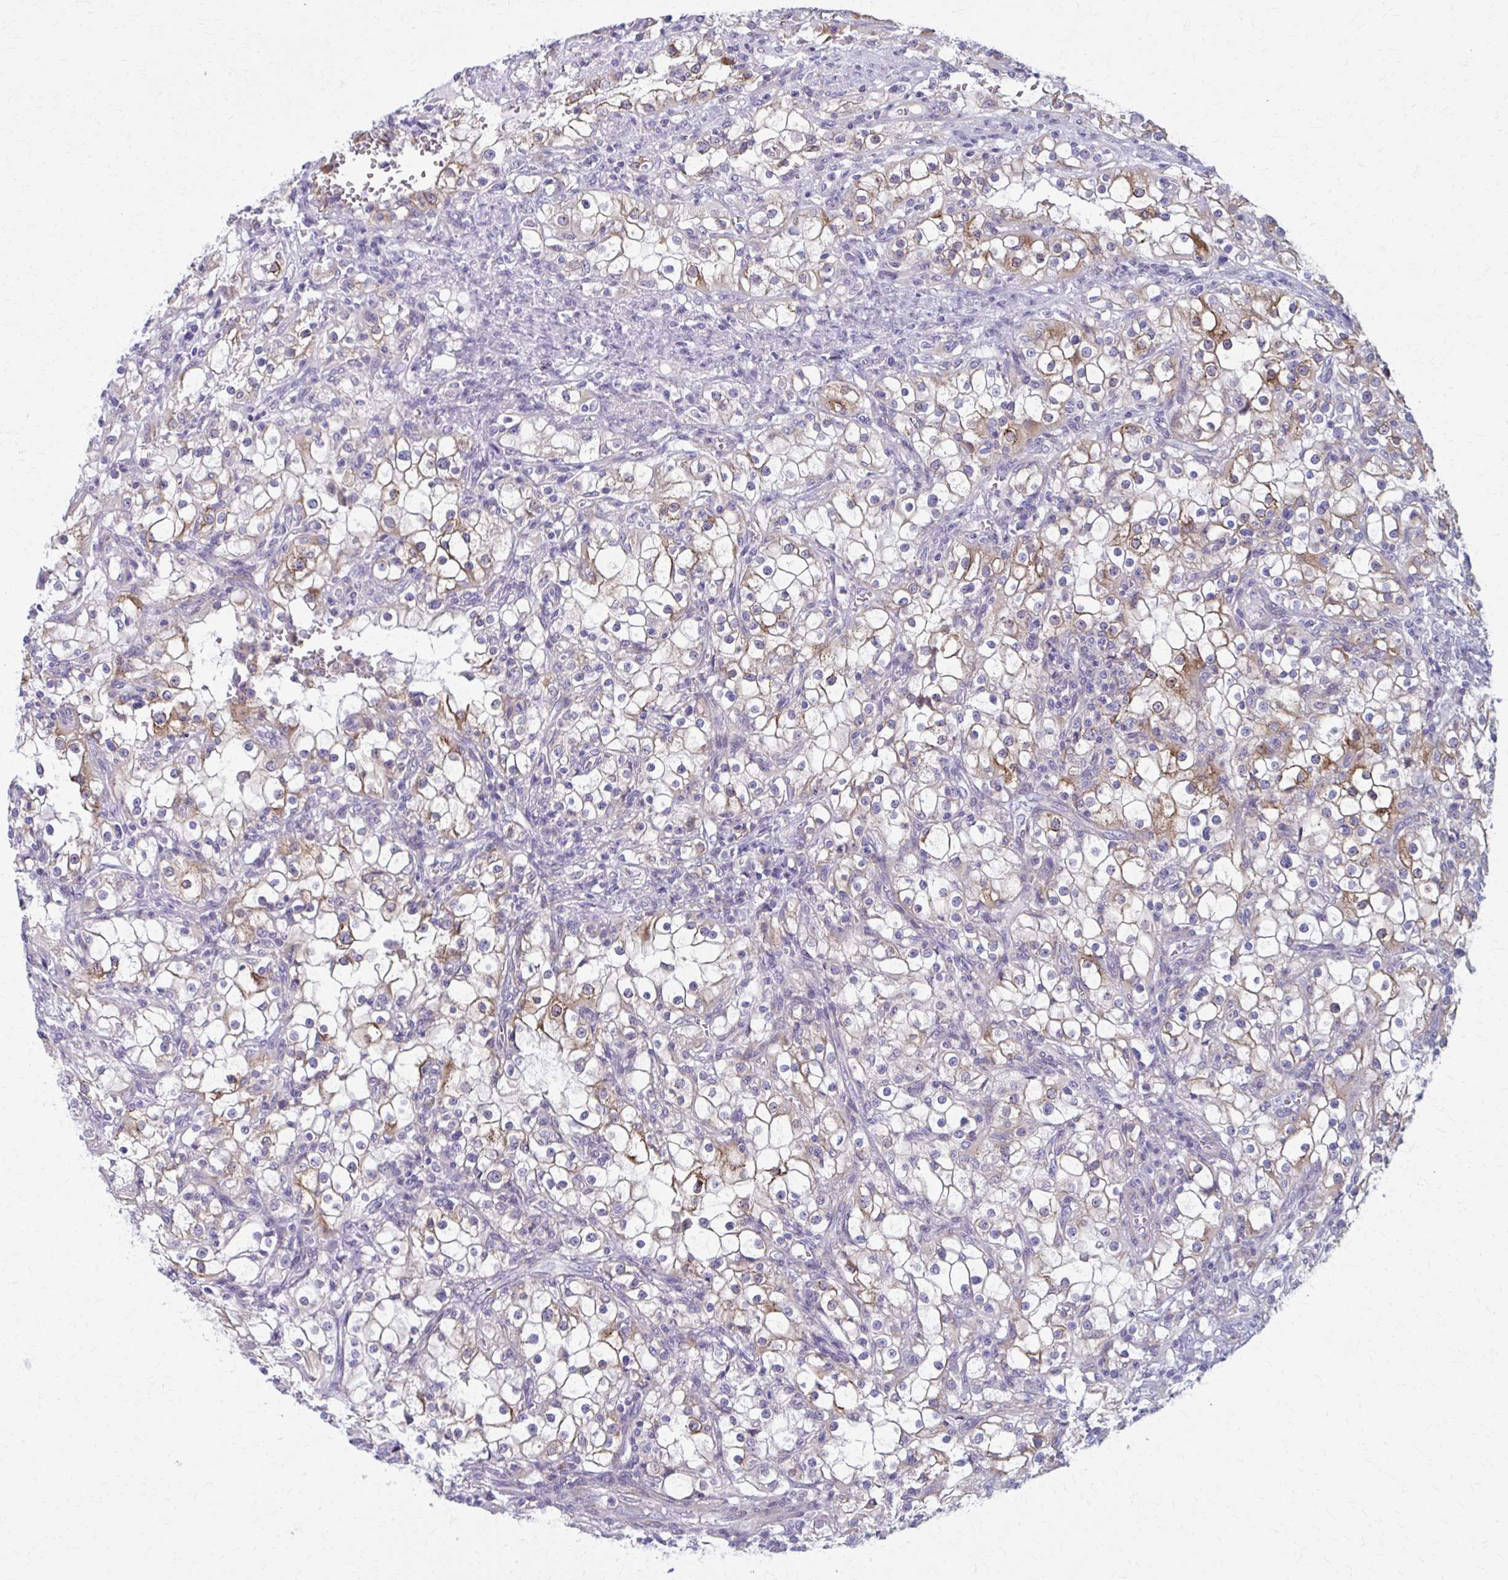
{"staining": {"intensity": "moderate", "quantity": "25%-75%", "location": "cytoplasmic/membranous"}, "tissue": "renal cancer", "cell_type": "Tumor cells", "image_type": "cancer", "snomed": [{"axis": "morphology", "description": "Adenocarcinoma, NOS"}, {"axis": "topography", "description": "Kidney"}], "caption": "Renal adenocarcinoma stained for a protein (brown) shows moderate cytoplasmic/membranous positive staining in about 25%-75% of tumor cells.", "gene": "SPATS2L", "patient": {"sex": "female", "age": 74}}